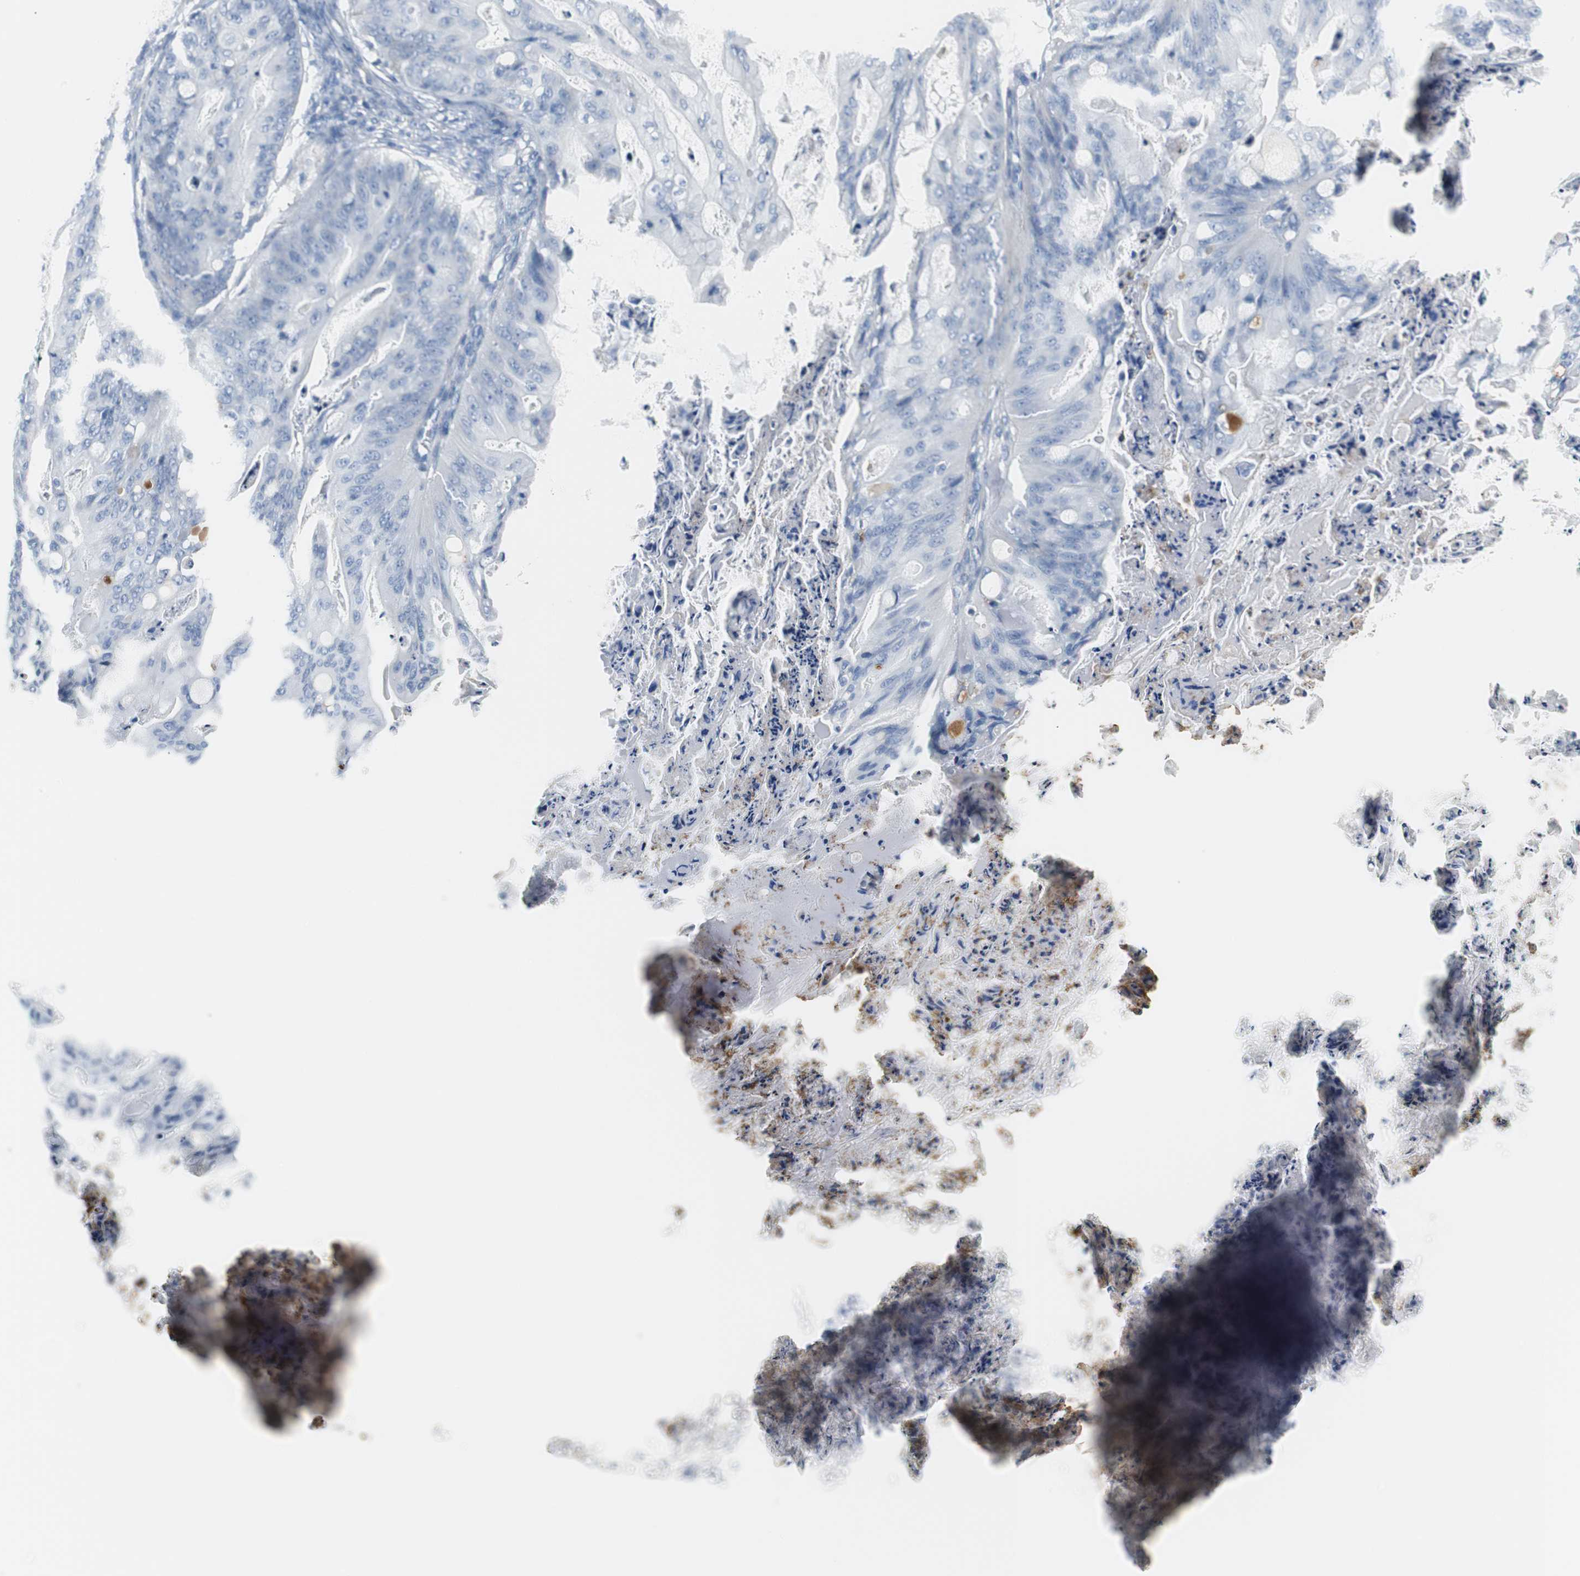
{"staining": {"intensity": "negative", "quantity": "none", "location": "none"}, "tissue": "ovarian cancer", "cell_type": "Tumor cells", "image_type": "cancer", "snomed": [{"axis": "morphology", "description": "Cystadenocarcinoma, mucinous, NOS"}, {"axis": "topography", "description": "Ovary"}], "caption": "Immunohistochemistry (IHC) photomicrograph of ovarian cancer stained for a protein (brown), which demonstrates no staining in tumor cells.", "gene": "APCS", "patient": {"sex": "female", "age": 36}}